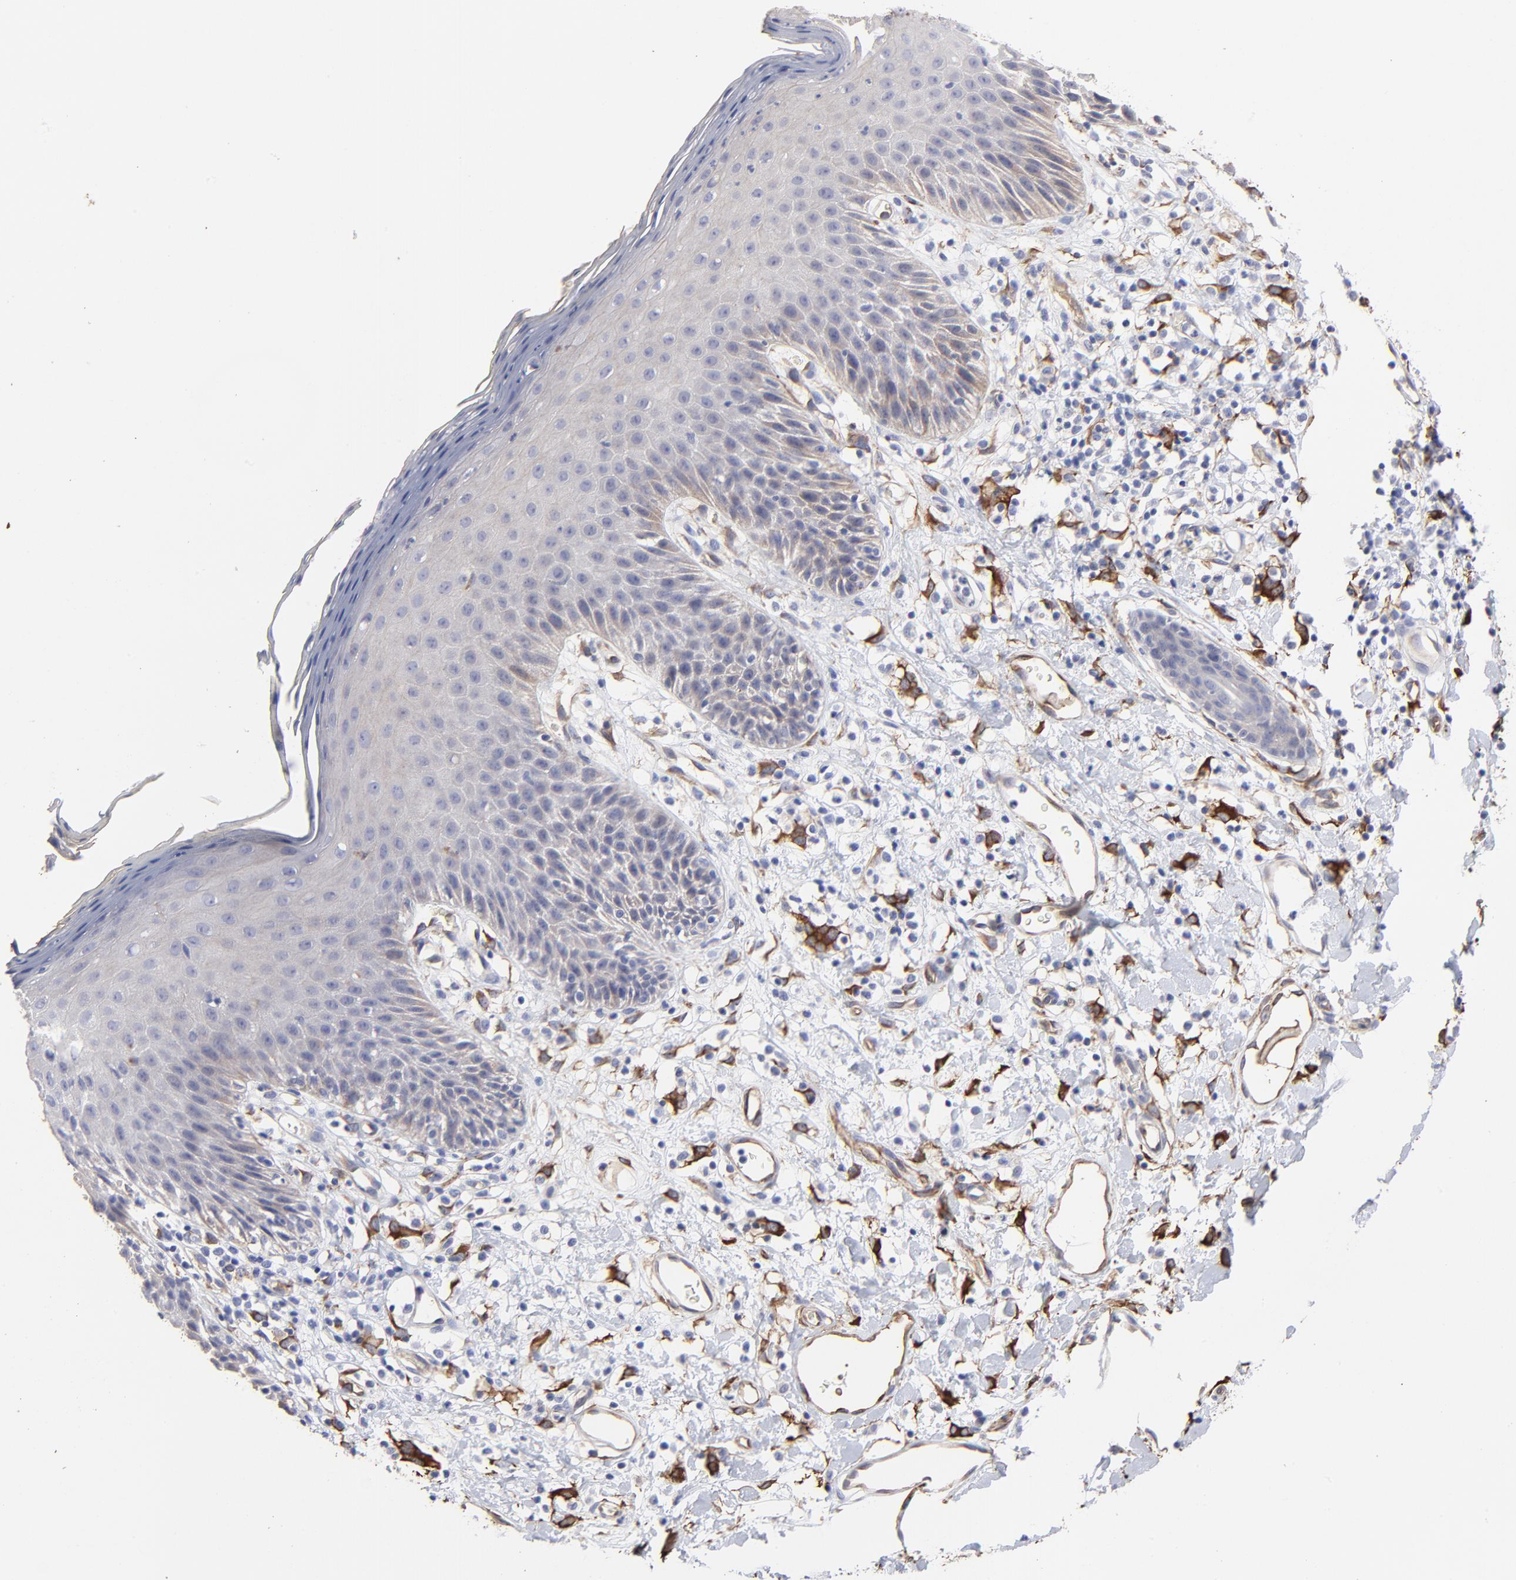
{"staining": {"intensity": "negative", "quantity": "none", "location": "none"}, "tissue": "skin", "cell_type": "Epidermal cells", "image_type": "normal", "snomed": [{"axis": "morphology", "description": "Normal tissue, NOS"}, {"axis": "topography", "description": "Vulva"}, {"axis": "topography", "description": "Peripheral nerve tissue"}], "caption": "Photomicrograph shows no protein expression in epidermal cells of benign skin. (IHC, brightfield microscopy, high magnification).", "gene": "CILP", "patient": {"sex": "female", "age": 68}}